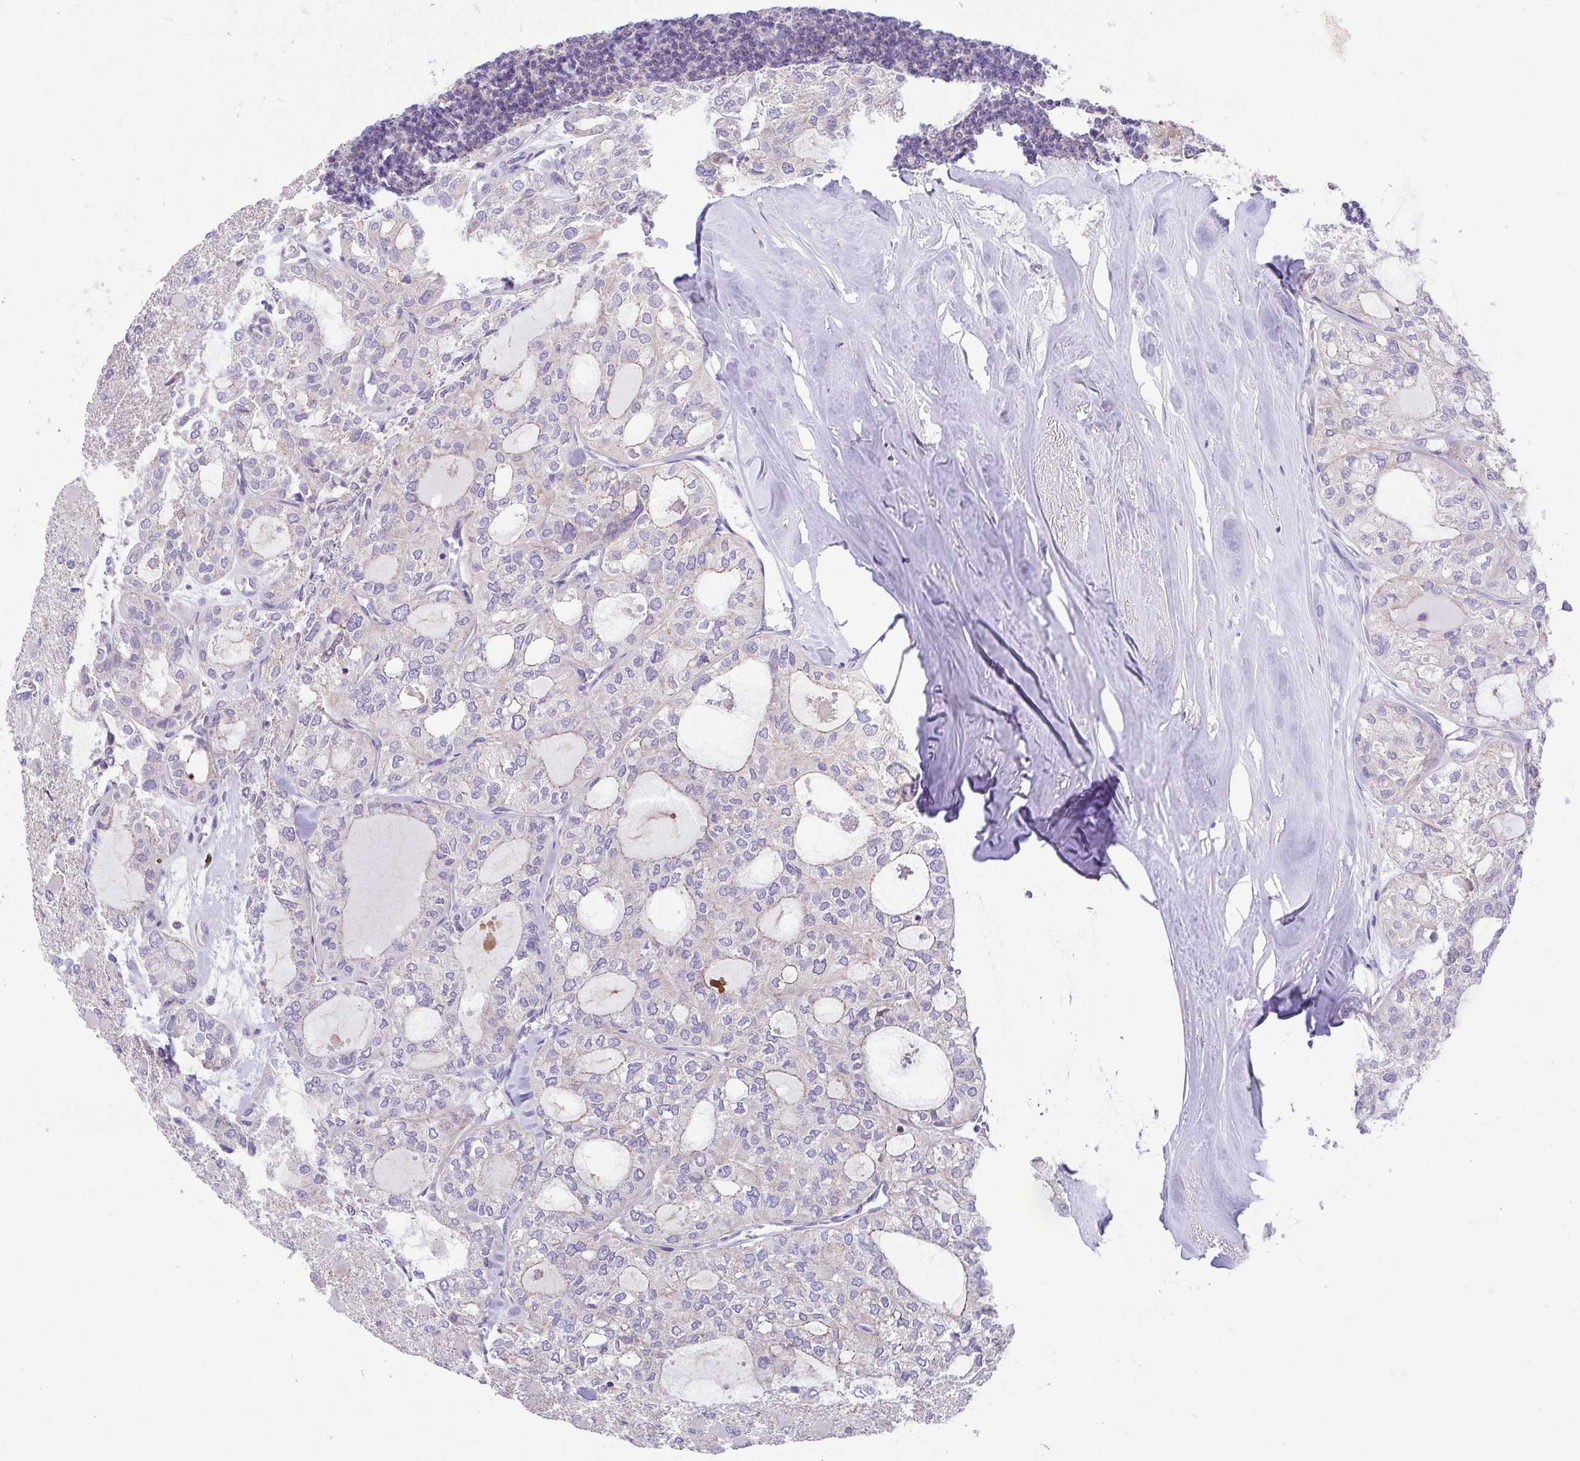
{"staining": {"intensity": "negative", "quantity": "none", "location": "none"}, "tissue": "thyroid cancer", "cell_type": "Tumor cells", "image_type": "cancer", "snomed": [{"axis": "morphology", "description": "Follicular adenoma carcinoma, NOS"}, {"axis": "topography", "description": "Thyroid gland"}], "caption": "Follicular adenoma carcinoma (thyroid) stained for a protein using immunohistochemistry exhibits no expression tumor cells.", "gene": "SLC13A1", "patient": {"sex": "male", "age": 75}}